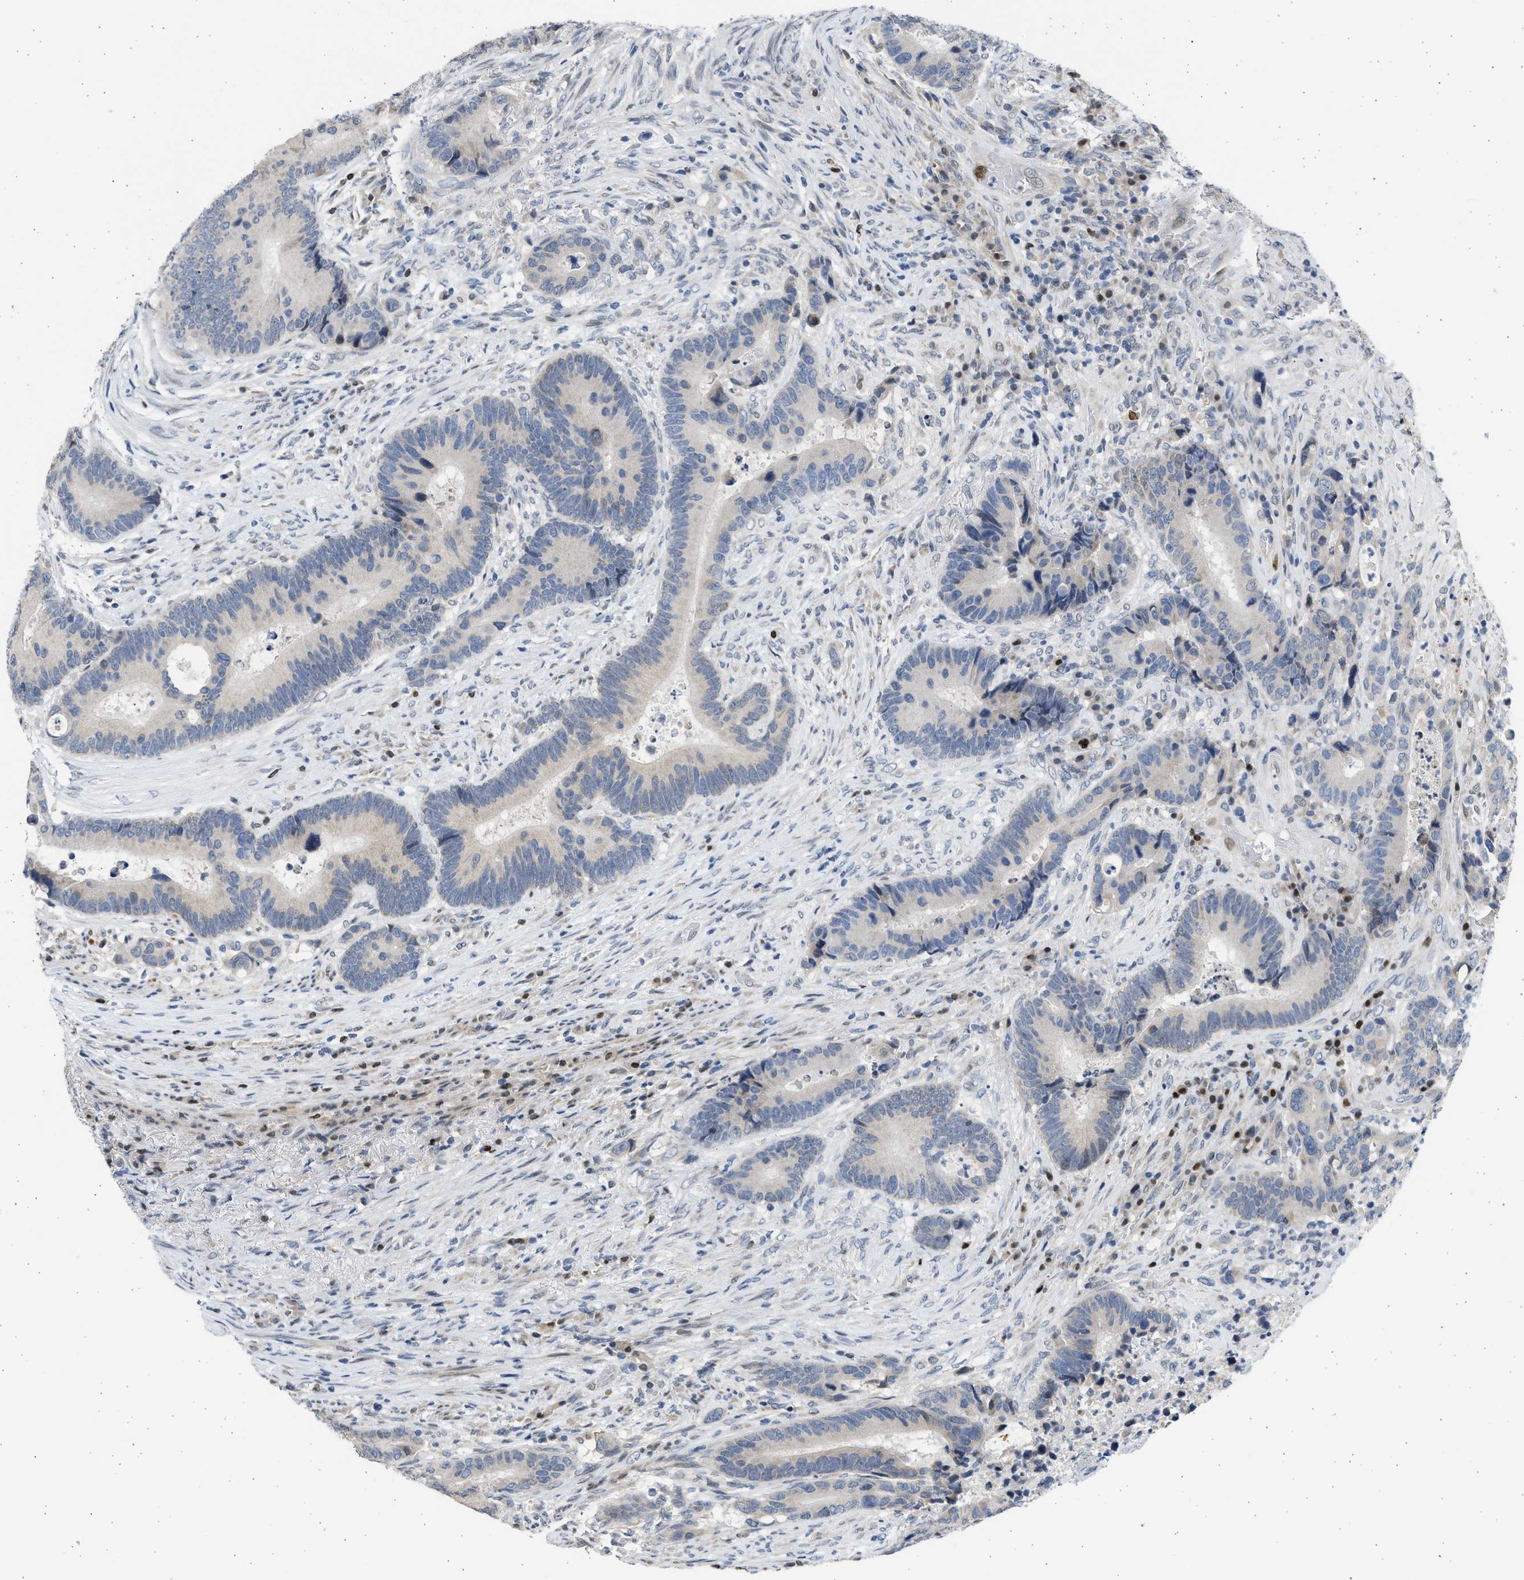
{"staining": {"intensity": "negative", "quantity": "none", "location": "none"}, "tissue": "colorectal cancer", "cell_type": "Tumor cells", "image_type": "cancer", "snomed": [{"axis": "morphology", "description": "Adenocarcinoma, NOS"}, {"axis": "topography", "description": "Rectum"}], "caption": "Tumor cells show no significant protein positivity in colorectal cancer (adenocarcinoma).", "gene": "HMGN3", "patient": {"sex": "female", "age": 89}}